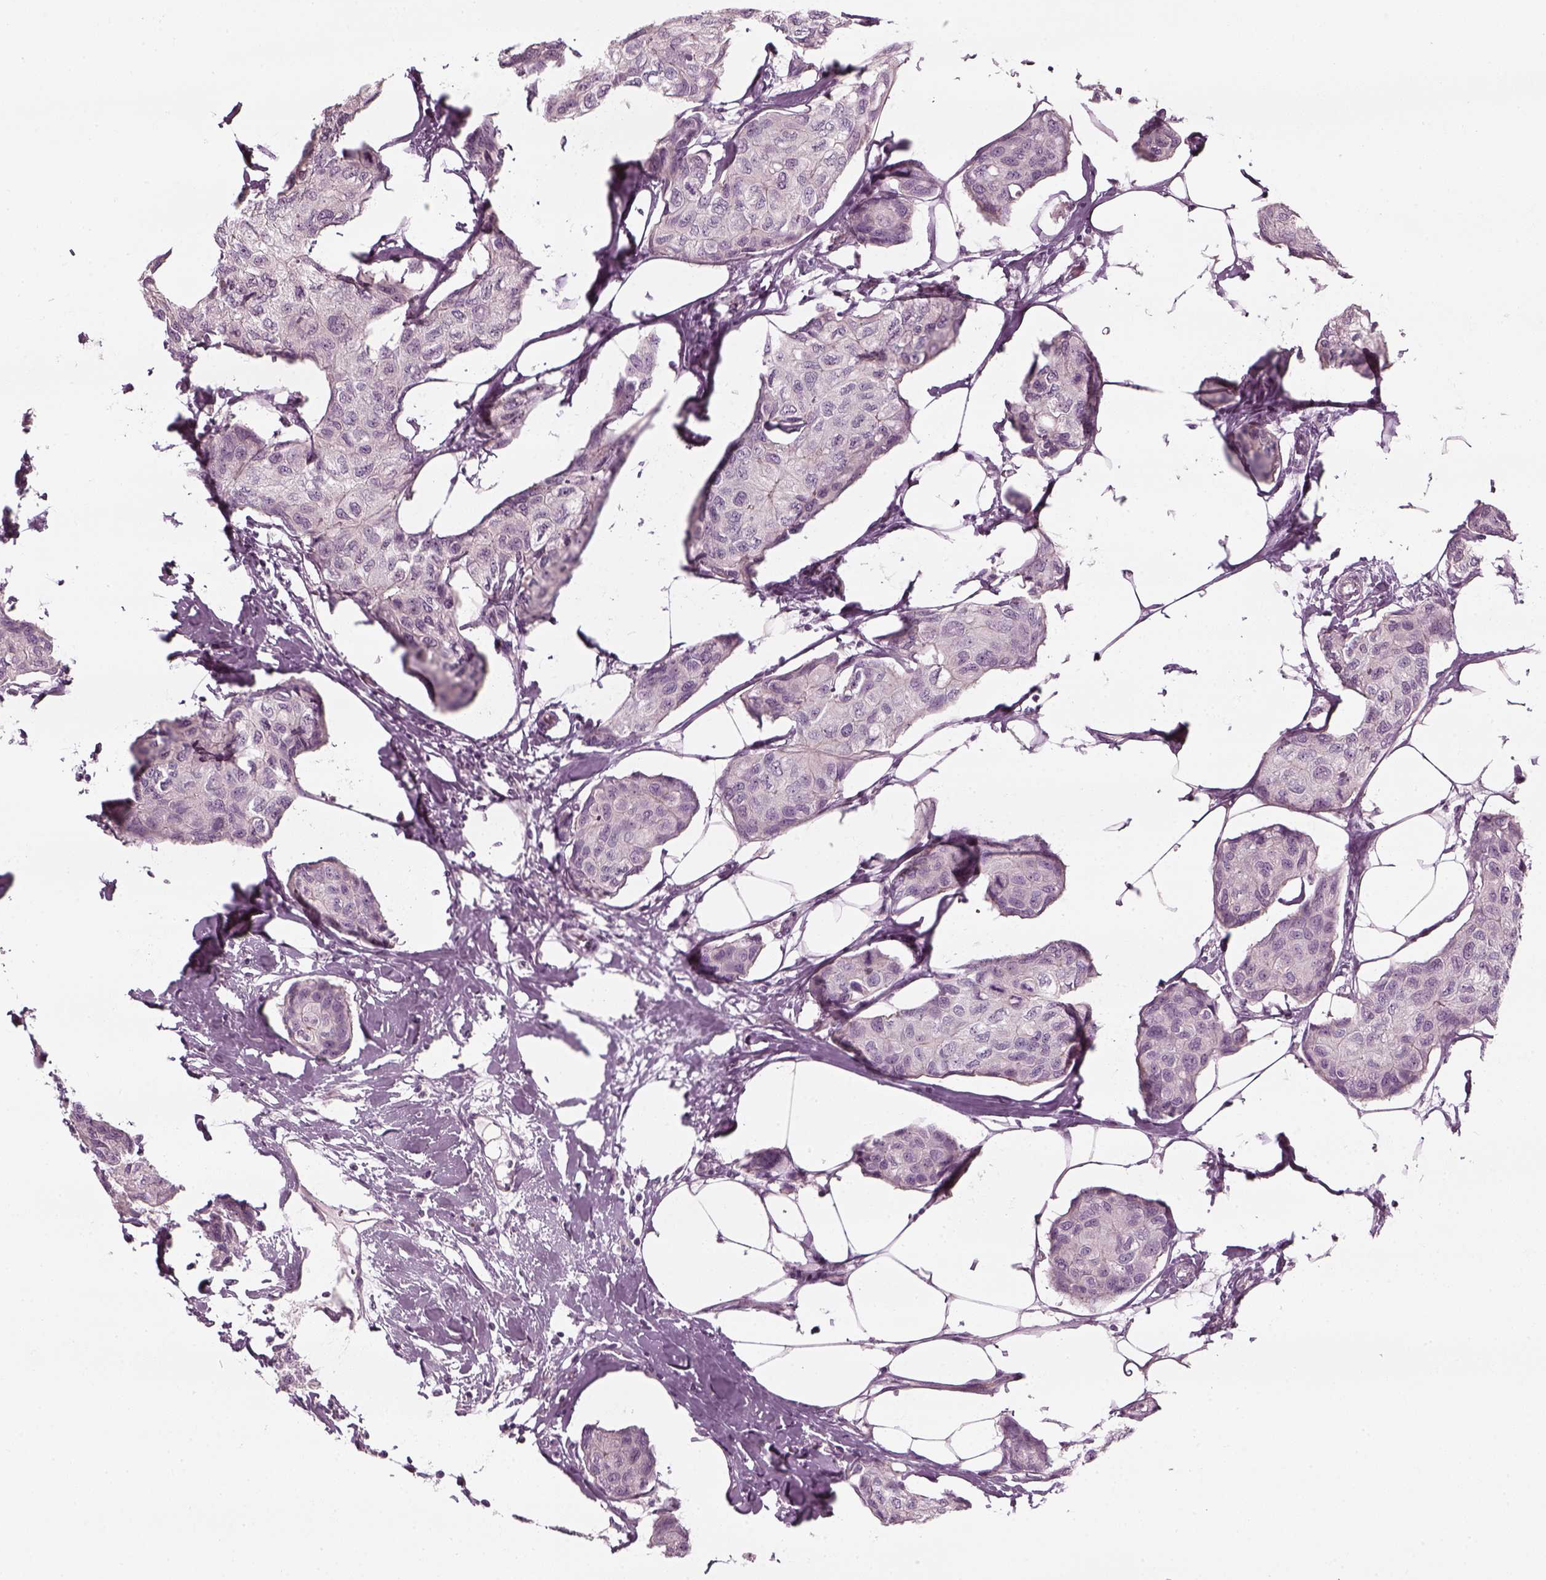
{"staining": {"intensity": "negative", "quantity": "none", "location": "none"}, "tissue": "breast cancer", "cell_type": "Tumor cells", "image_type": "cancer", "snomed": [{"axis": "morphology", "description": "Duct carcinoma"}, {"axis": "topography", "description": "Breast"}], "caption": "DAB (3,3'-diaminobenzidine) immunohistochemical staining of breast invasive ductal carcinoma shows no significant positivity in tumor cells.", "gene": "PNMT", "patient": {"sex": "female", "age": 80}}